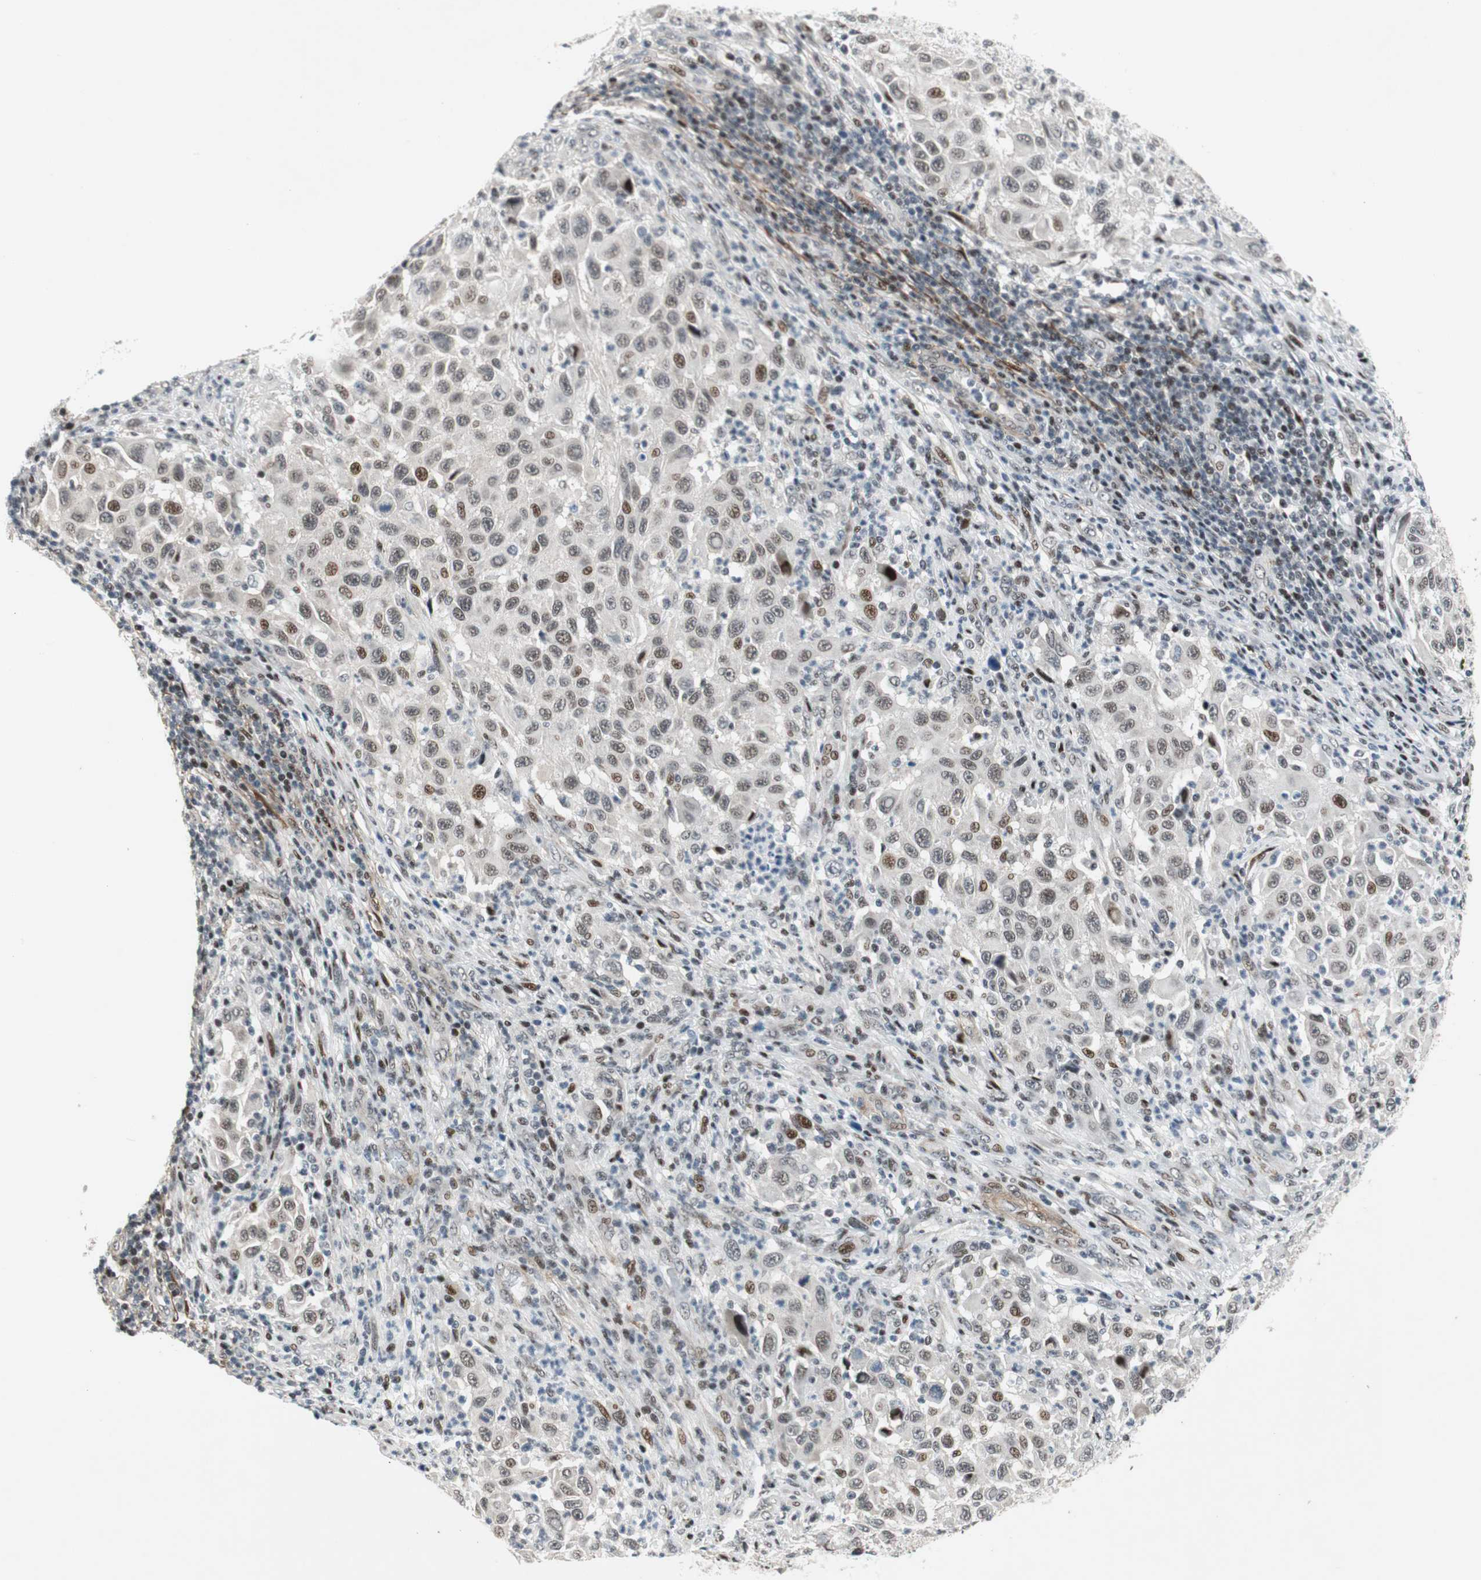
{"staining": {"intensity": "strong", "quantity": "<25%", "location": "nuclear"}, "tissue": "melanoma", "cell_type": "Tumor cells", "image_type": "cancer", "snomed": [{"axis": "morphology", "description": "Malignant melanoma, Metastatic site"}, {"axis": "topography", "description": "Lymph node"}], "caption": "Approximately <25% of tumor cells in melanoma exhibit strong nuclear protein positivity as visualized by brown immunohistochemical staining.", "gene": "FBXO44", "patient": {"sex": "male", "age": 61}}